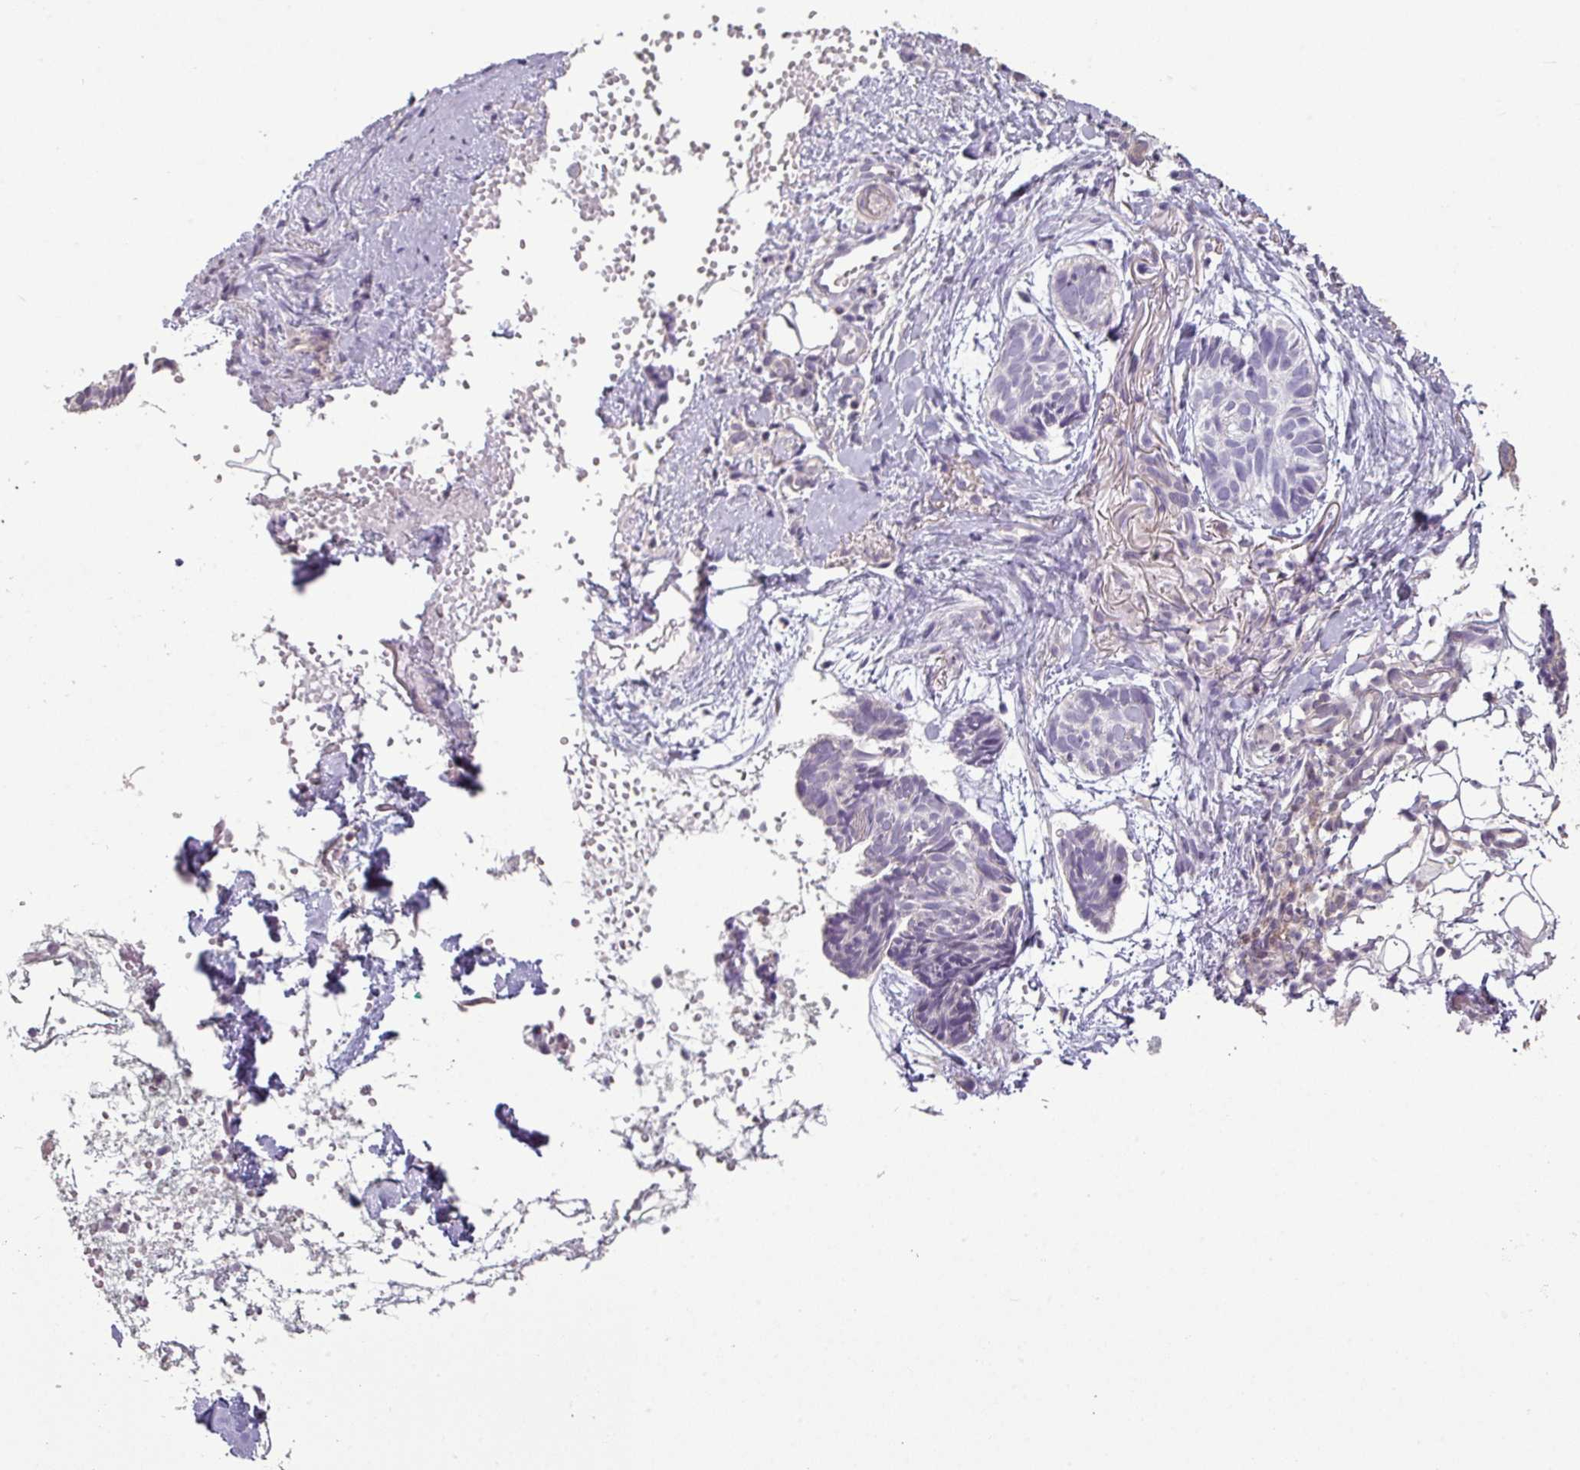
{"staining": {"intensity": "negative", "quantity": "none", "location": "none"}, "tissue": "skin cancer", "cell_type": "Tumor cells", "image_type": "cancer", "snomed": [{"axis": "morphology", "description": "Normal tissue, NOS"}, {"axis": "morphology", "description": "Basal cell carcinoma"}, {"axis": "topography", "description": "Skin"}], "caption": "Micrograph shows no protein staining in tumor cells of skin basal cell carcinoma tissue.", "gene": "LY9", "patient": {"sex": "male", "age": 66}}